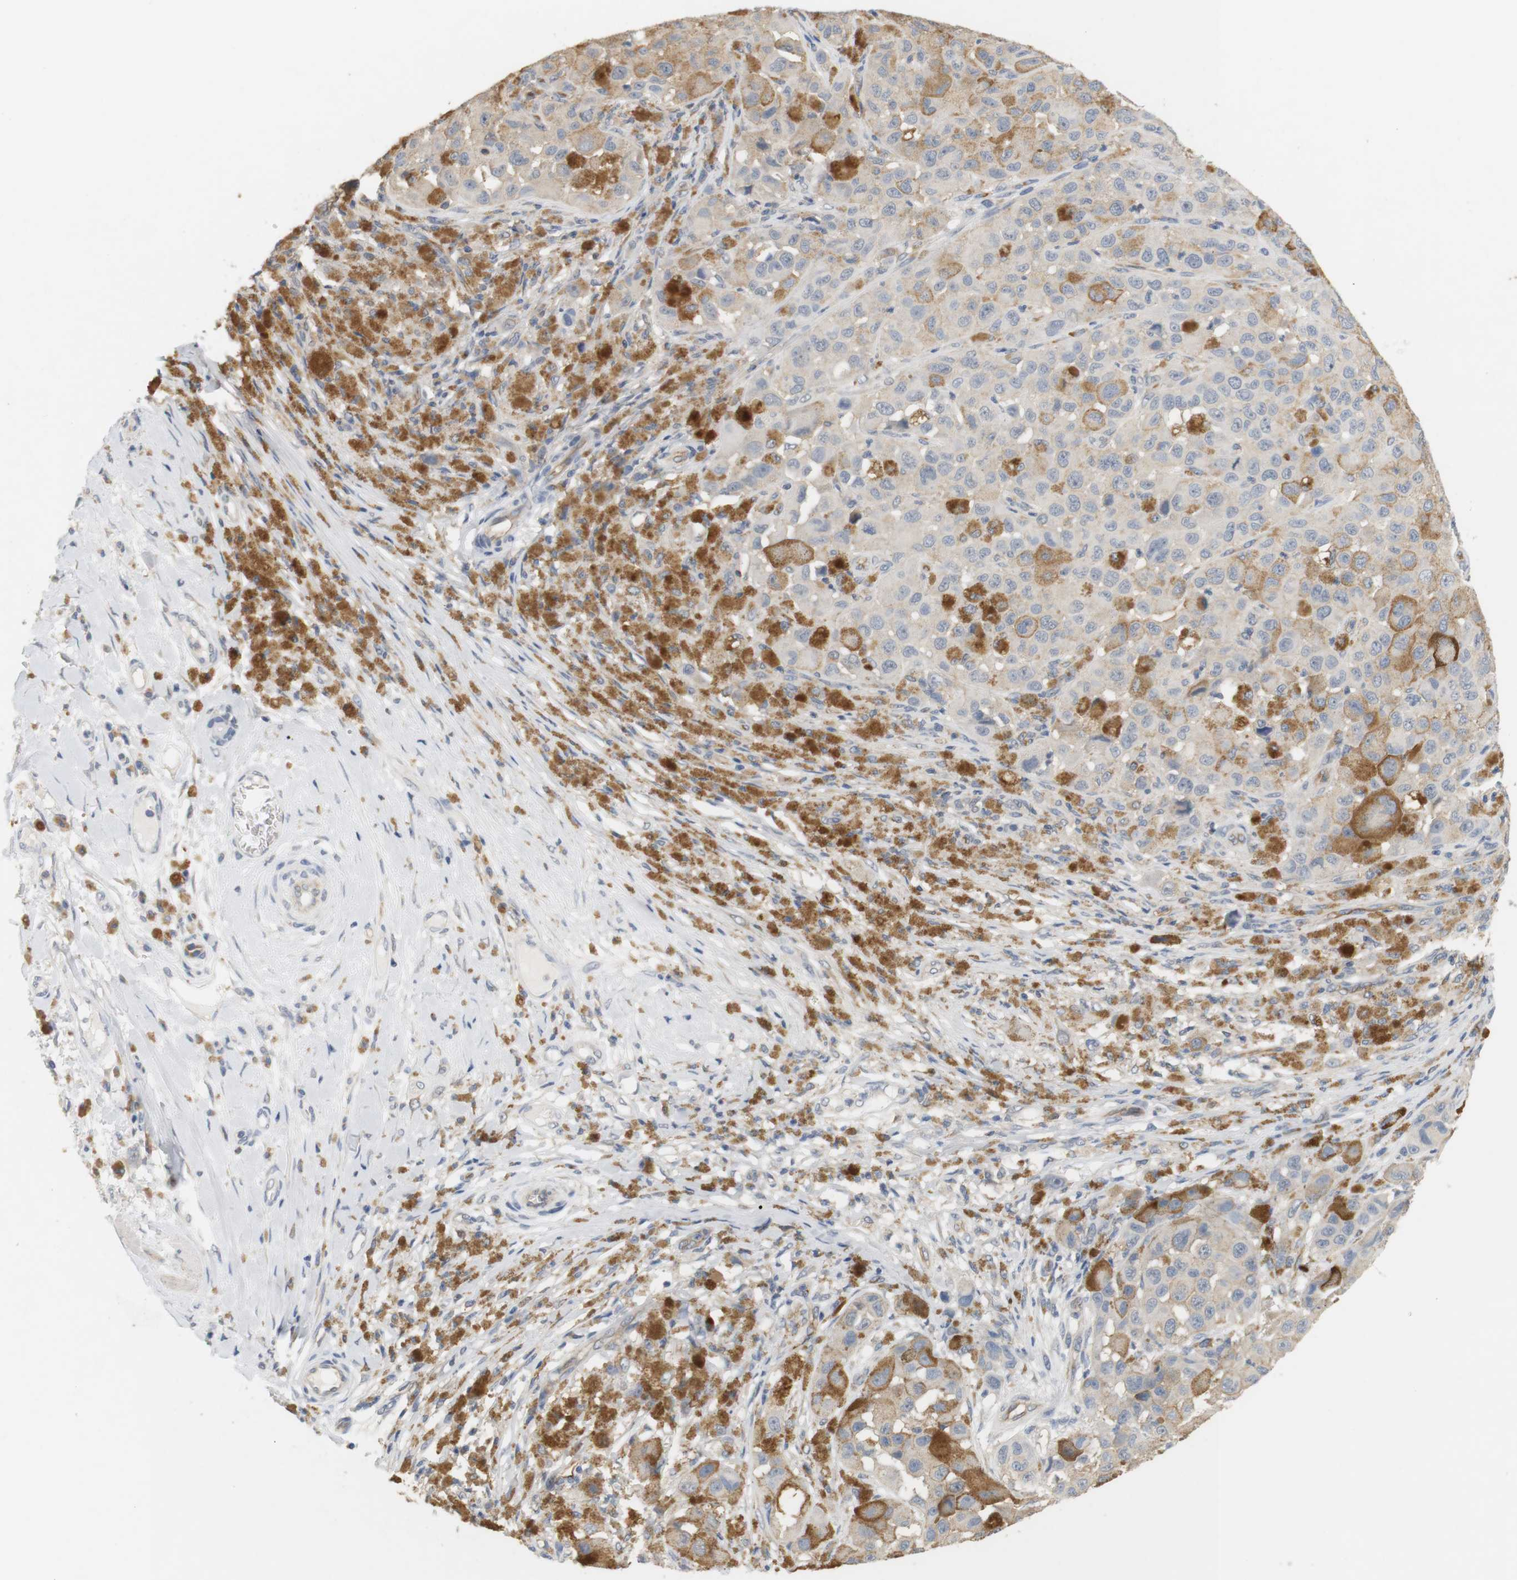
{"staining": {"intensity": "negative", "quantity": "none", "location": "none"}, "tissue": "melanoma", "cell_type": "Tumor cells", "image_type": "cancer", "snomed": [{"axis": "morphology", "description": "Malignant melanoma, NOS"}, {"axis": "topography", "description": "Skin"}], "caption": "Melanoma was stained to show a protein in brown. There is no significant expression in tumor cells.", "gene": "OSR1", "patient": {"sex": "male", "age": 96}}